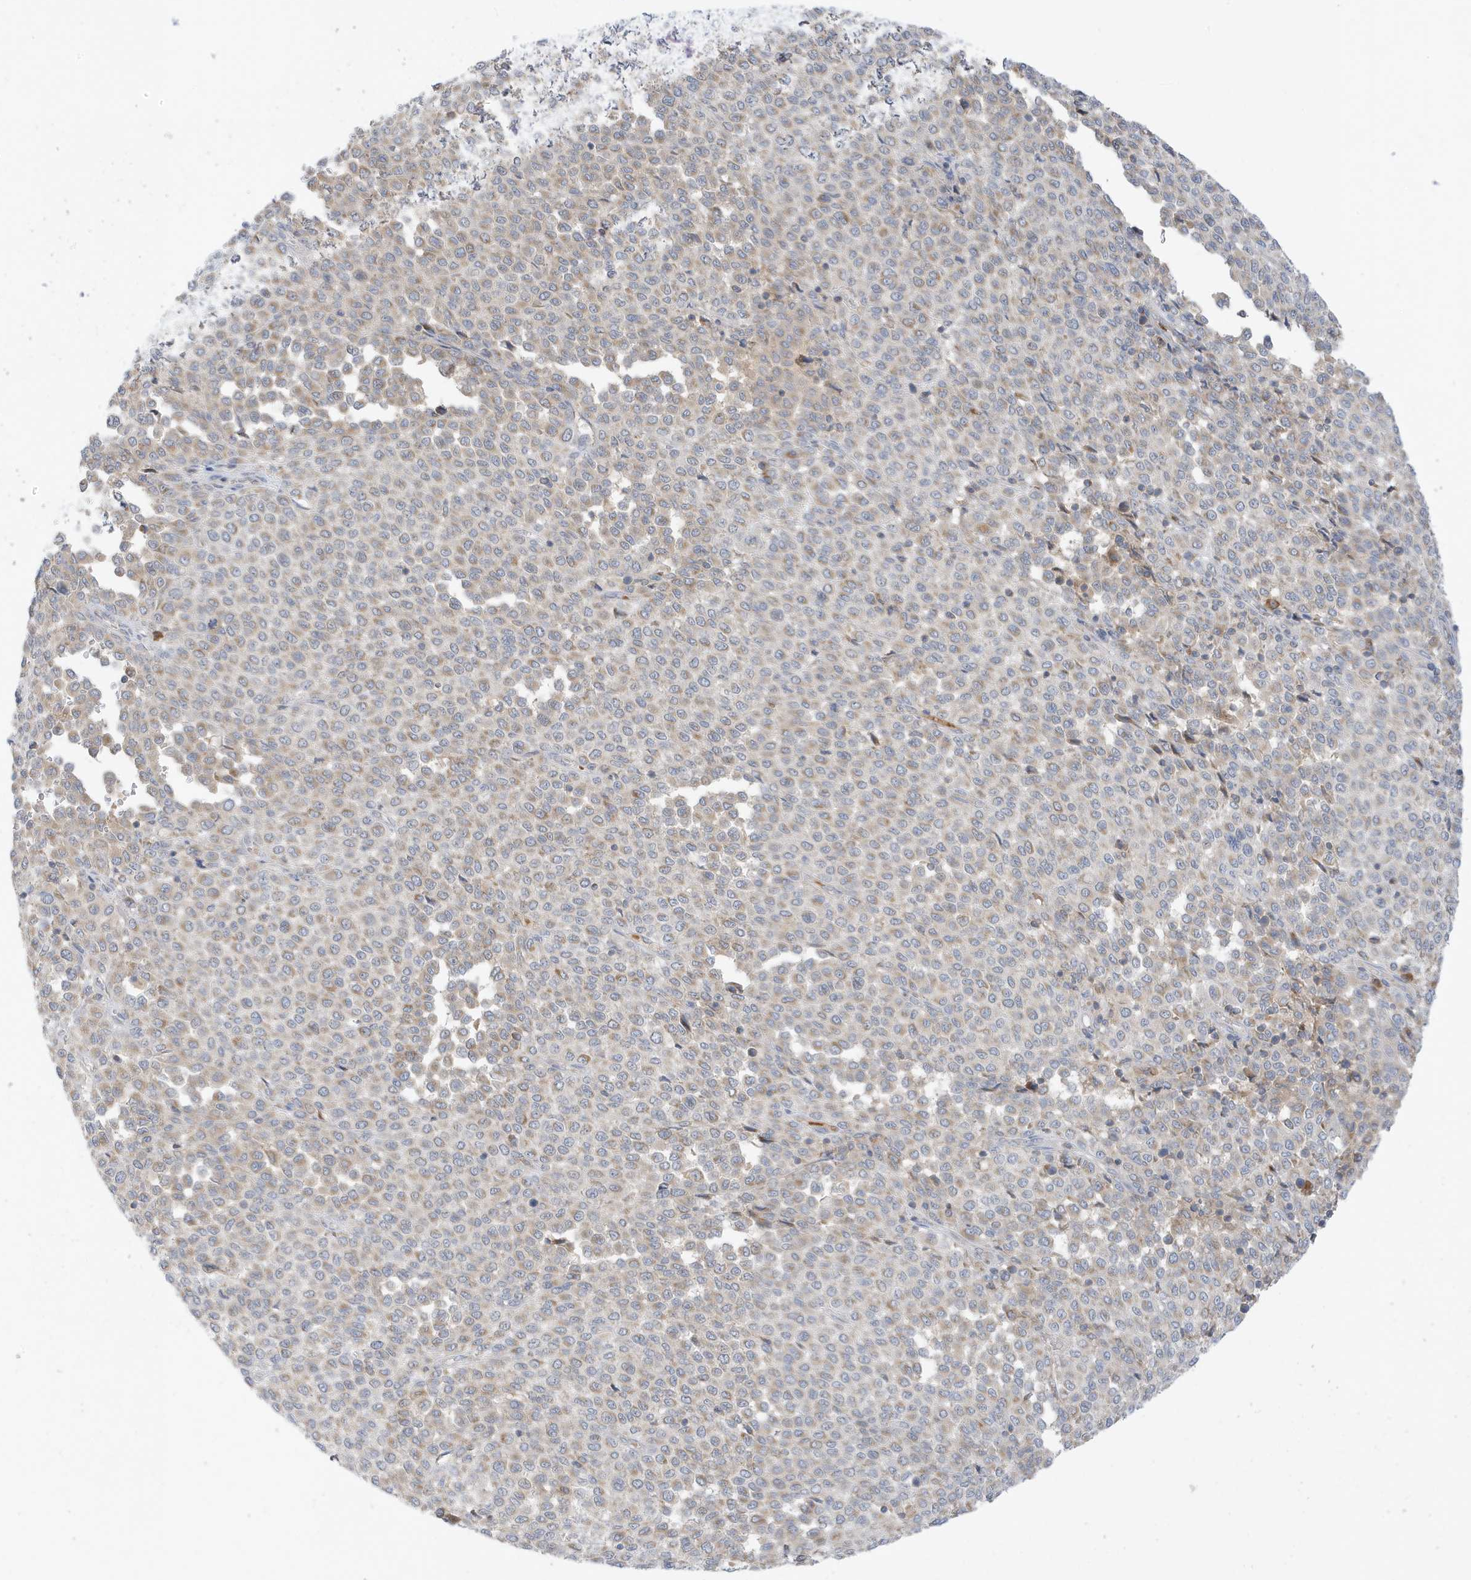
{"staining": {"intensity": "weak", "quantity": "<25%", "location": "cytoplasmic/membranous"}, "tissue": "melanoma", "cell_type": "Tumor cells", "image_type": "cancer", "snomed": [{"axis": "morphology", "description": "Malignant melanoma, Metastatic site"}, {"axis": "topography", "description": "Pancreas"}], "caption": "This is an immunohistochemistry histopathology image of malignant melanoma (metastatic site). There is no expression in tumor cells.", "gene": "NPPC", "patient": {"sex": "female", "age": 30}}